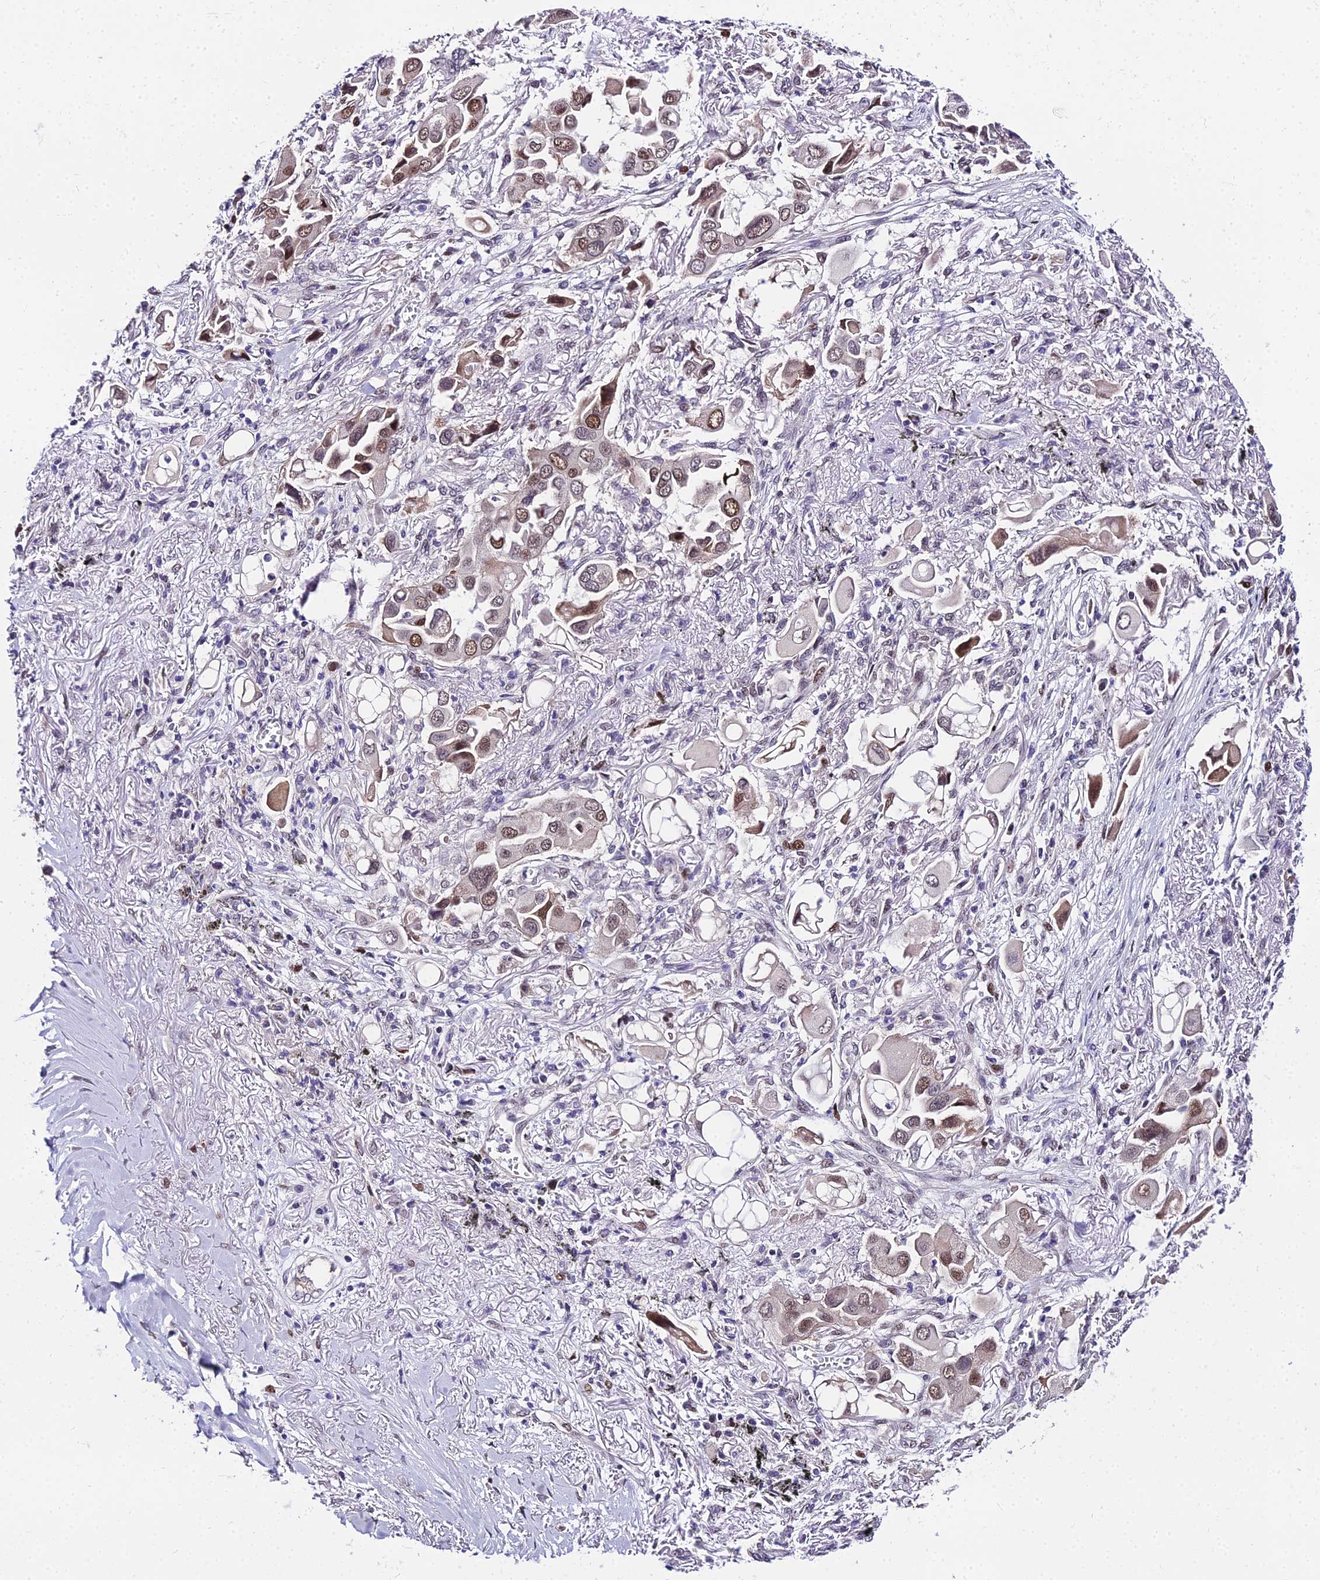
{"staining": {"intensity": "moderate", "quantity": "25%-75%", "location": "nuclear"}, "tissue": "lung cancer", "cell_type": "Tumor cells", "image_type": "cancer", "snomed": [{"axis": "morphology", "description": "Adenocarcinoma, NOS"}, {"axis": "topography", "description": "Lung"}], "caption": "Protein staining exhibits moderate nuclear staining in approximately 25%-75% of tumor cells in lung cancer (adenocarcinoma).", "gene": "TRIML2", "patient": {"sex": "female", "age": 76}}